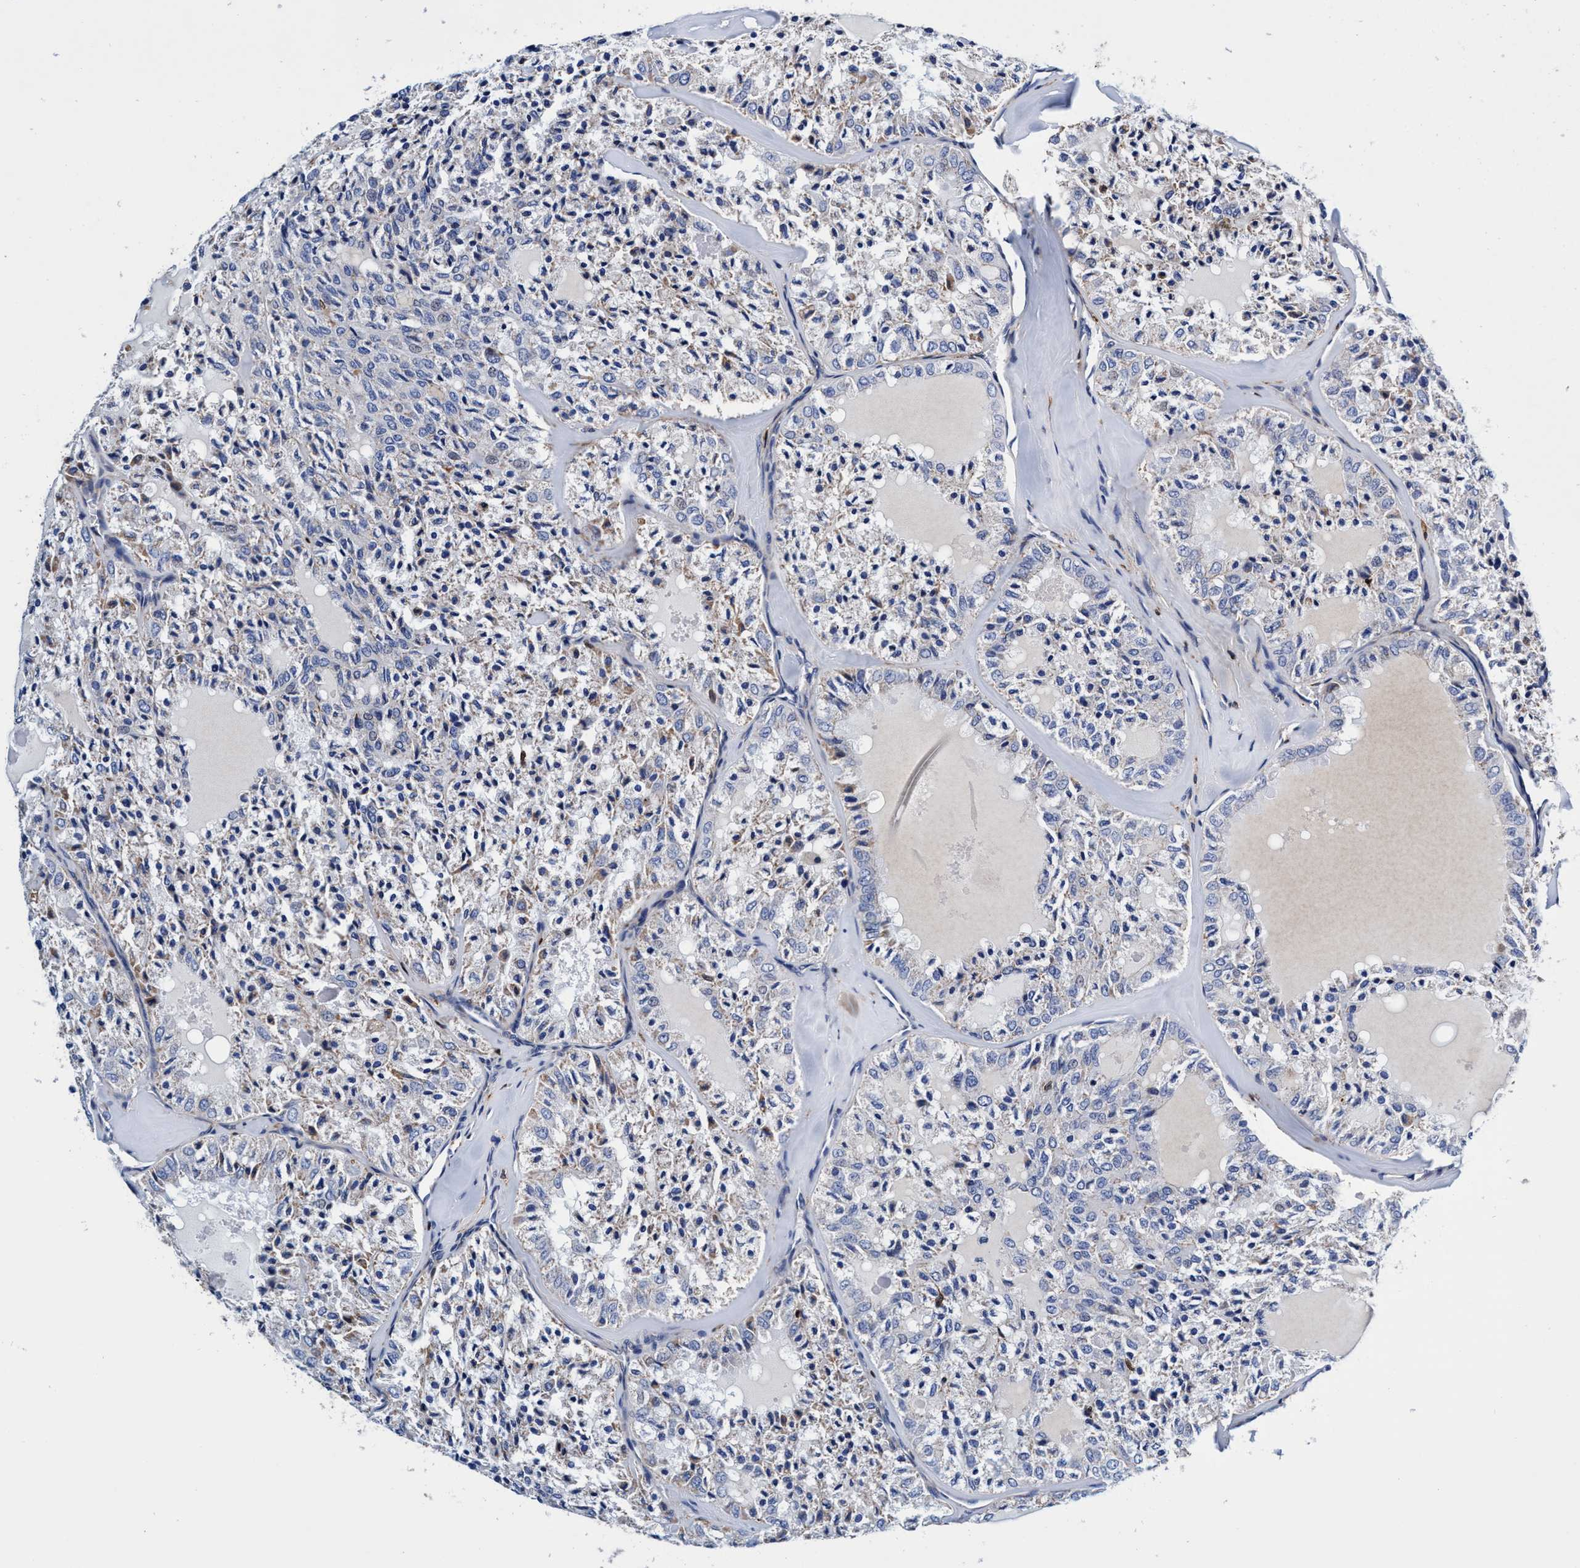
{"staining": {"intensity": "negative", "quantity": "none", "location": "none"}, "tissue": "thyroid cancer", "cell_type": "Tumor cells", "image_type": "cancer", "snomed": [{"axis": "morphology", "description": "Follicular adenoma carcinoma, NOS"}, {"axis": "topography", "description": "Thyroid gland"}], "caption": "Immunohistochemistry (IHC) photomicrograph of thyroid cancer stained for a protein (brown), which reveals no staining in tumor cells. (Immunohistochemistry, brightfield microscopy, high magnification).", "gene": "UBALD2", "patient": {"sex": "male", "age": 75}}